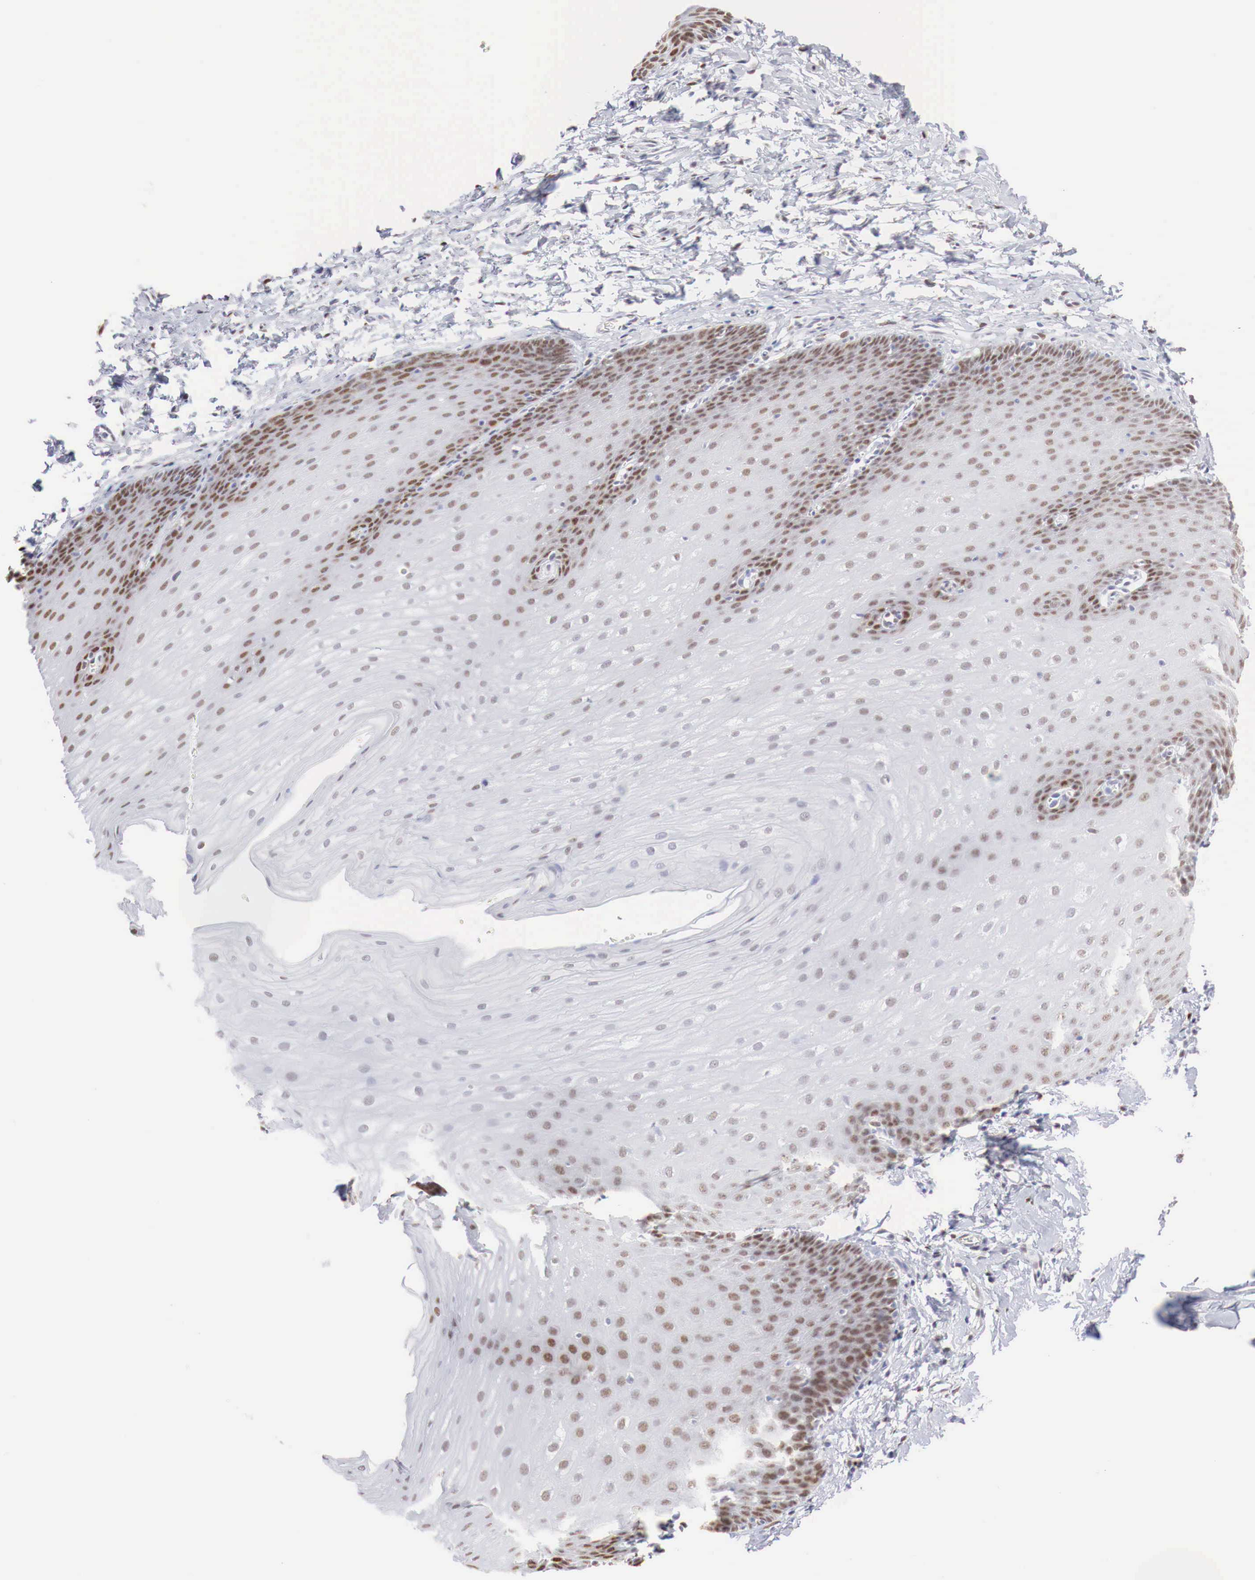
{"staining": {"intensity": "strong", "quantity": "25%-75%", "location": "nuclear"}, "tissue": "esophagus", "cell_type": "Squamous epithelial cells", "image_type": "normal", "snomed": [{"axis": "morphology", "description": "Normal tissue, NOS"}, {"axis": "topography", "description": "Esophagus"}], "caption": "Immunohistochemical staining of unremarkable human esophagus exhibits strong nuclear protein expression in about 25%-75% of squamous epithelial cells.", "gene": "FOXP2", "patient": {"sex": "male", "age": 70}}